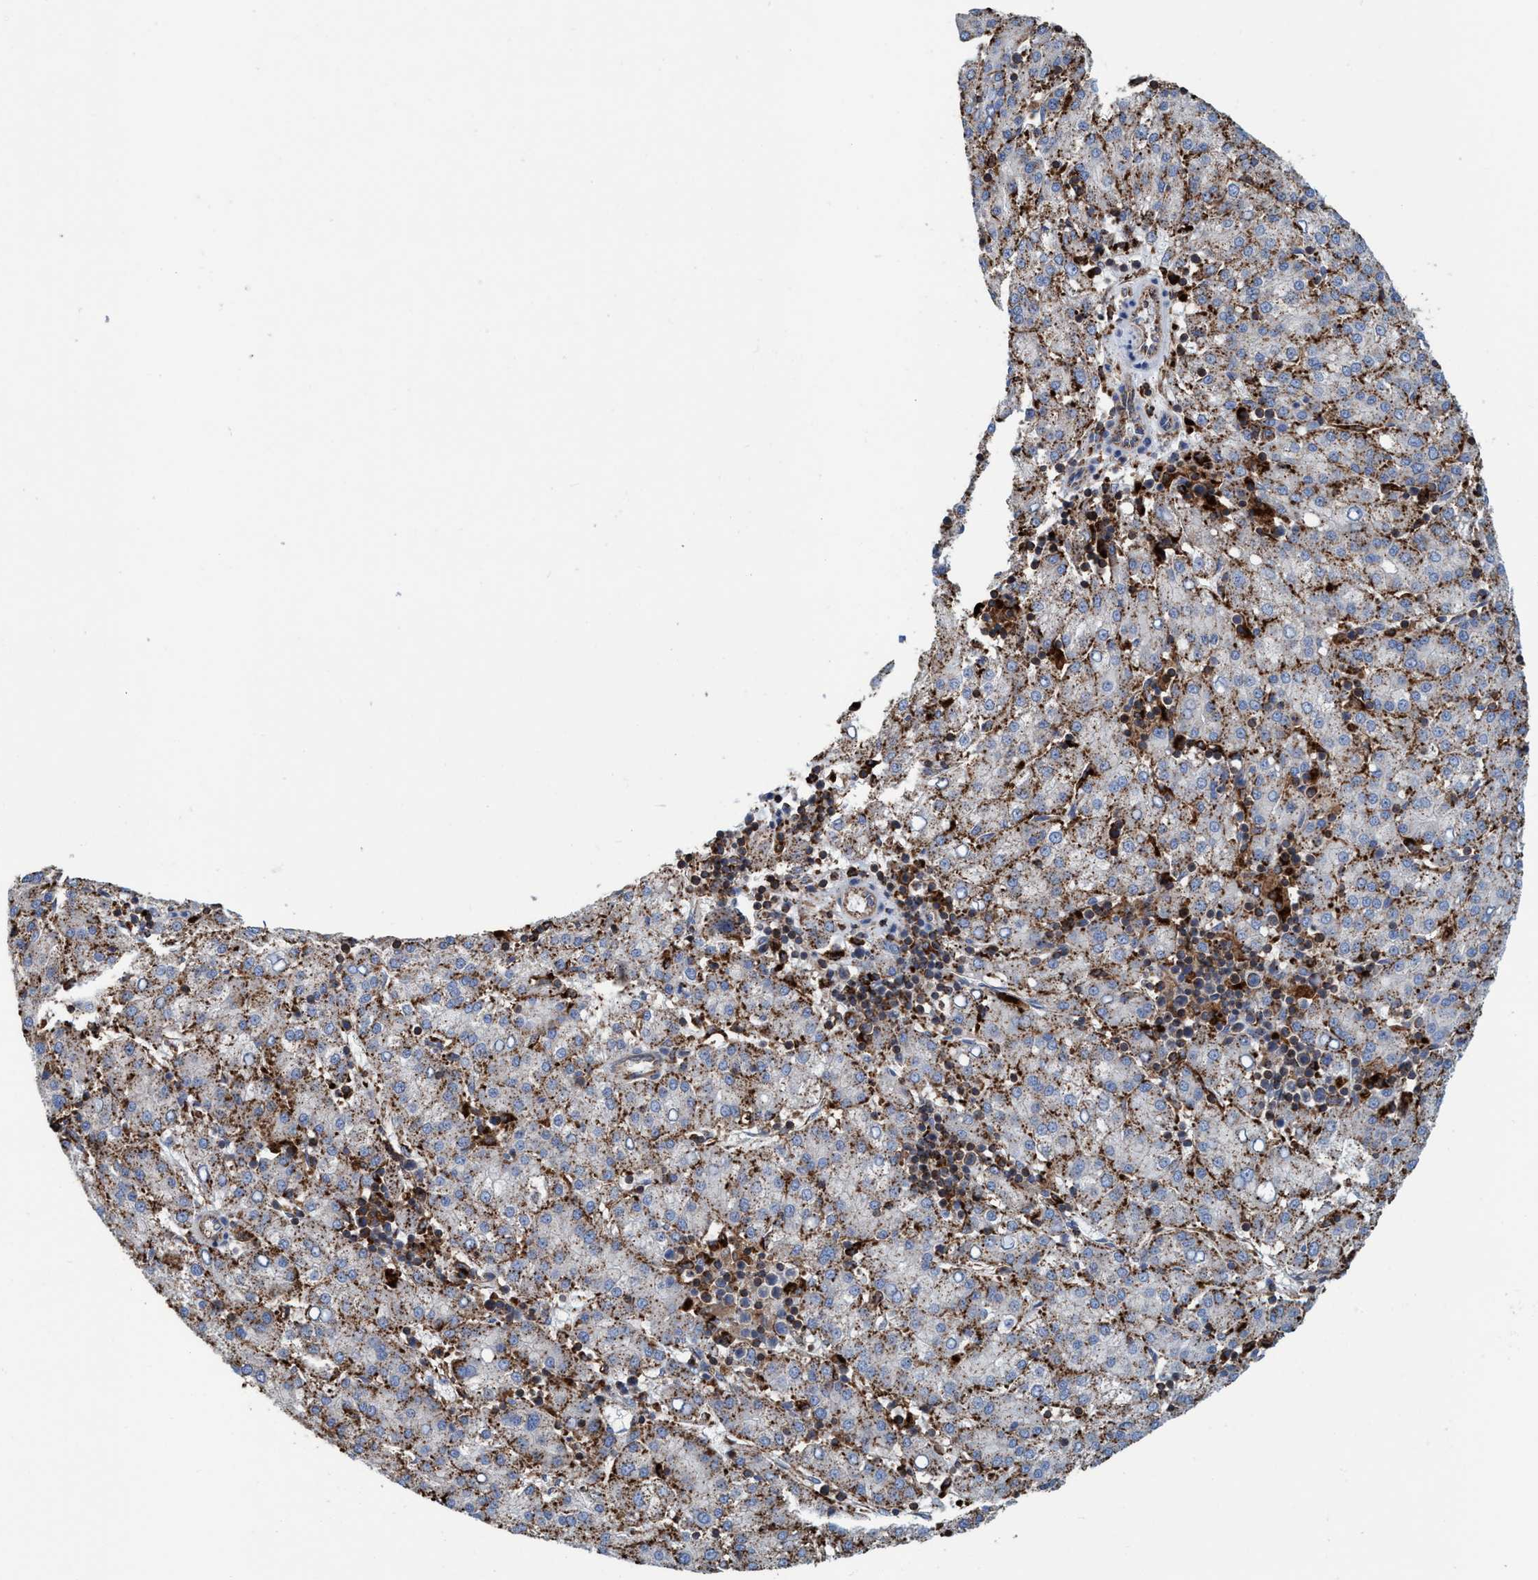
{"staining": {"intensity": "moderate", "quantity": ">75%", "location": "cytoplasmic/membranous"}, "tissue": "liver cancer", "cell_type": "Tumor cells", "image_type": "cancer", "snomed": [{"axis": "morphology", "description": "Carcinoma, Hepatocellular, NOS"}, {"axis": "topography", "description": "Liver"}], "caption": "Liver cancer (hepatocellular carcinoma) stained with IHC shows moderate cytoplasmic/membranous positivity in about >75% of tumor cells. (brown staining indicates protein expression, while blue staining denotes nuclei).", "gene": "TRIM65", "patient": {"sex": "female", "age": 58}}